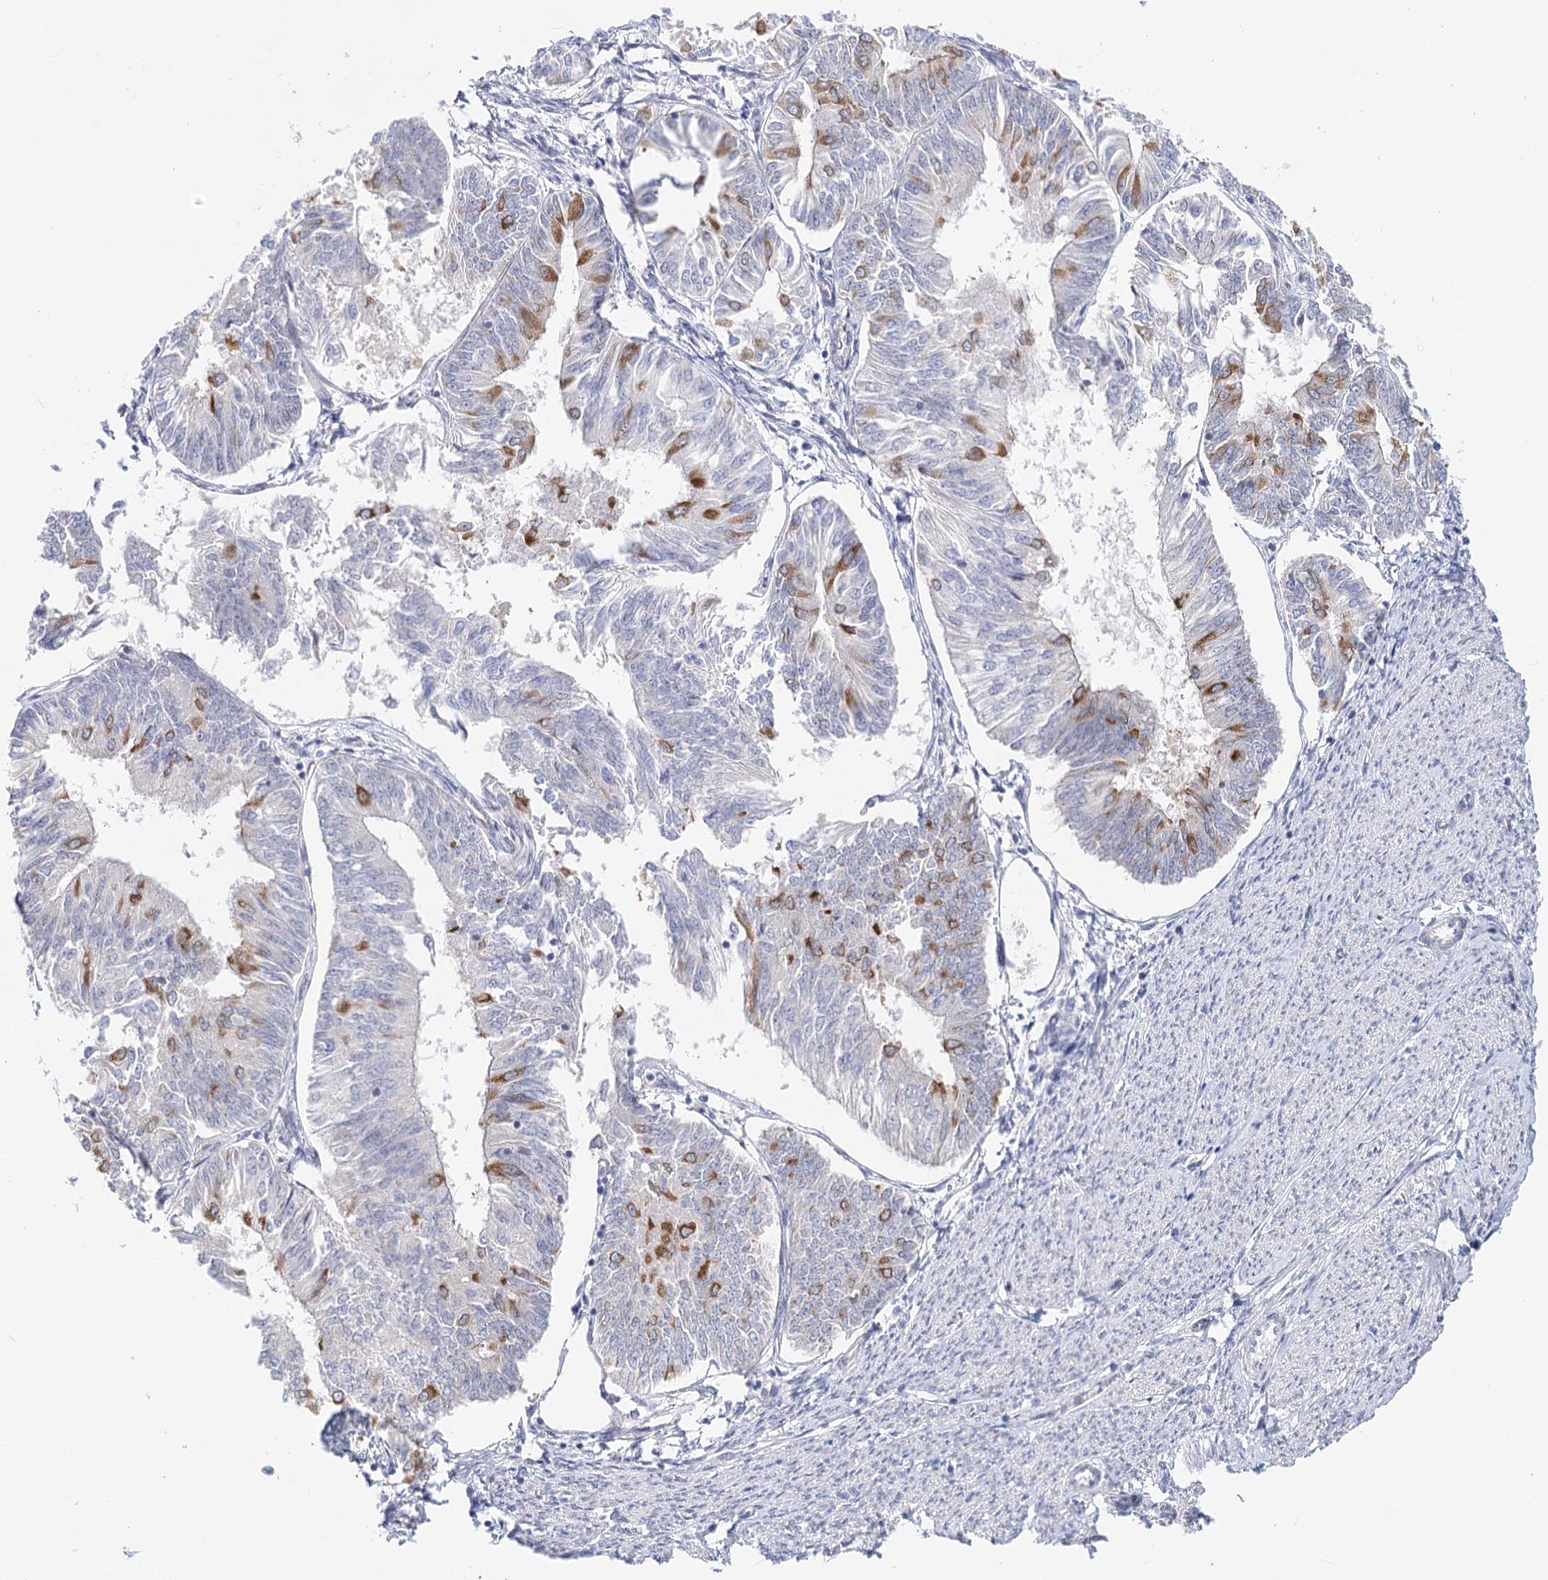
{"staining": {"intensity": "moderate", "quantity": "<25%", "location": "cytoplasmic/membranous"}, "tissue": "endometrial cancer", "cell_type": "Tumor cells", "image_type": "cancer", "snomed": [{"axis": "morphology", "description": "Adenocarcinoma, NOS"}, {"axis": "topography", "description": "Endometrium"}], "caption": "An immunohistochemistry micrograph of tumor tissue is shown. Protein staining in brown highlights moderate cytoplasmic/membranous positivity in endometrial cancer (adenocarcinoma) within tumor cells.", "gene": "TEX12", "patient": {"sex": "female", "age": 58}}